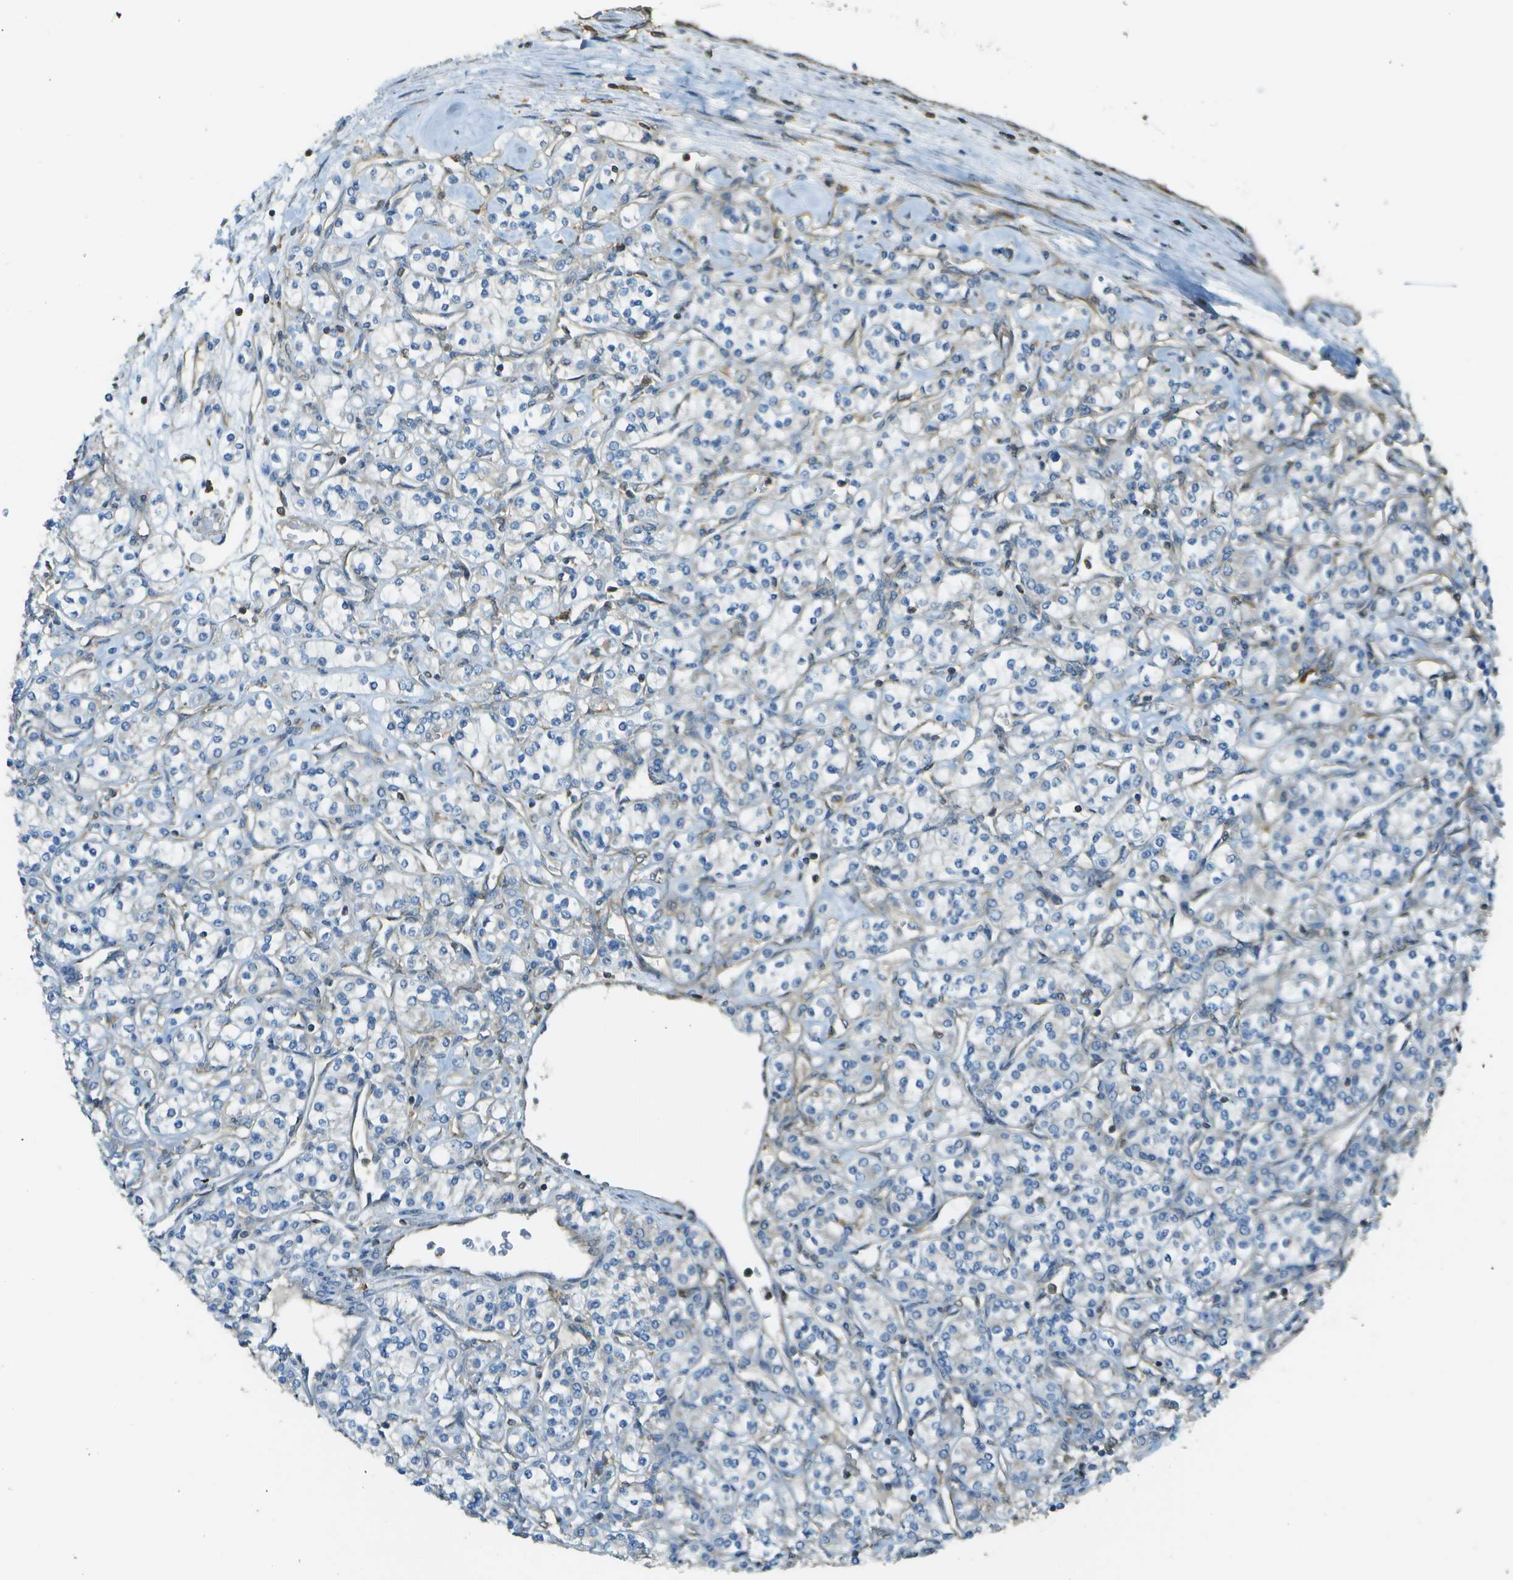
{"staining": {"intensity": "negative", "quantity": "none", "location": "none"}, "tissue": "renal cancer", "cell_type": "Tumor cells", "image_type": "cancer", "snomed": [{"axis": "morphology", "description": "Adenocarcinoma, NOS"}, {"axis": "topography", "description": "Kidney"}], "caption": "This is an IHC photomicrograph of human renal cancer. There is no staining in tumor cells.", "gene": "DNAJB11", "patient": {"sex": "male", "age": 77}}